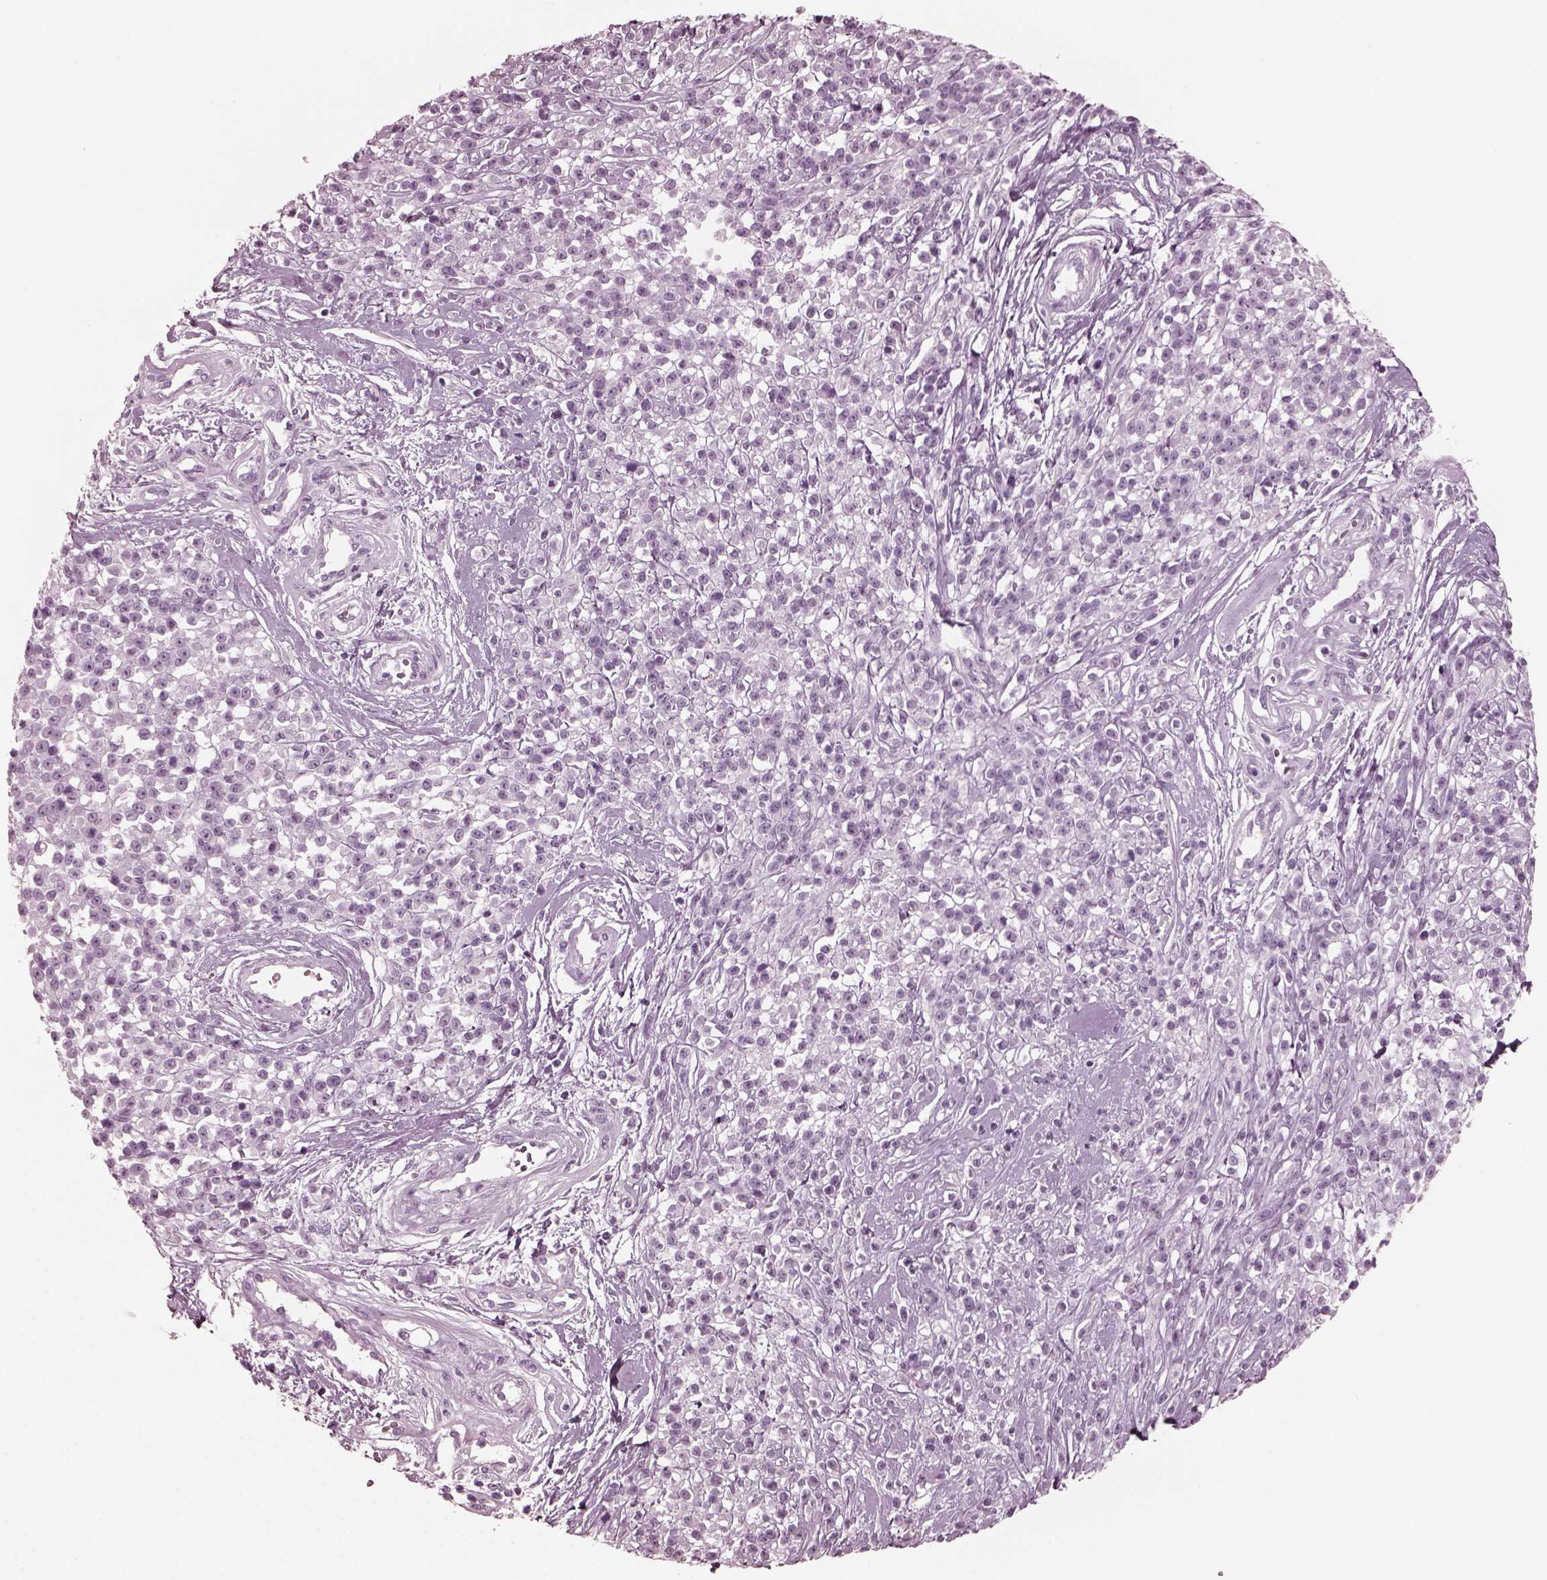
{"staining": {"intensity": "negative", "quantity": "none", "location": "none"}, "tissue": "melanoma", "cell_type": "Tumor cells", "image_type": "cancer", "snomed": [{"axis": "morphology", "description": "Malignant melanoma, NOS"}, {"axis": "topography", "description": "Skin"}, {"axis": "topography", "description": "Skin of trunk"}], "caption": "Immunohistochemical staining of human malignant melanoma displays no significant expression in tumor cells.", "gene": "GRM6", "patient": {"sex": "male", "age": 74}}